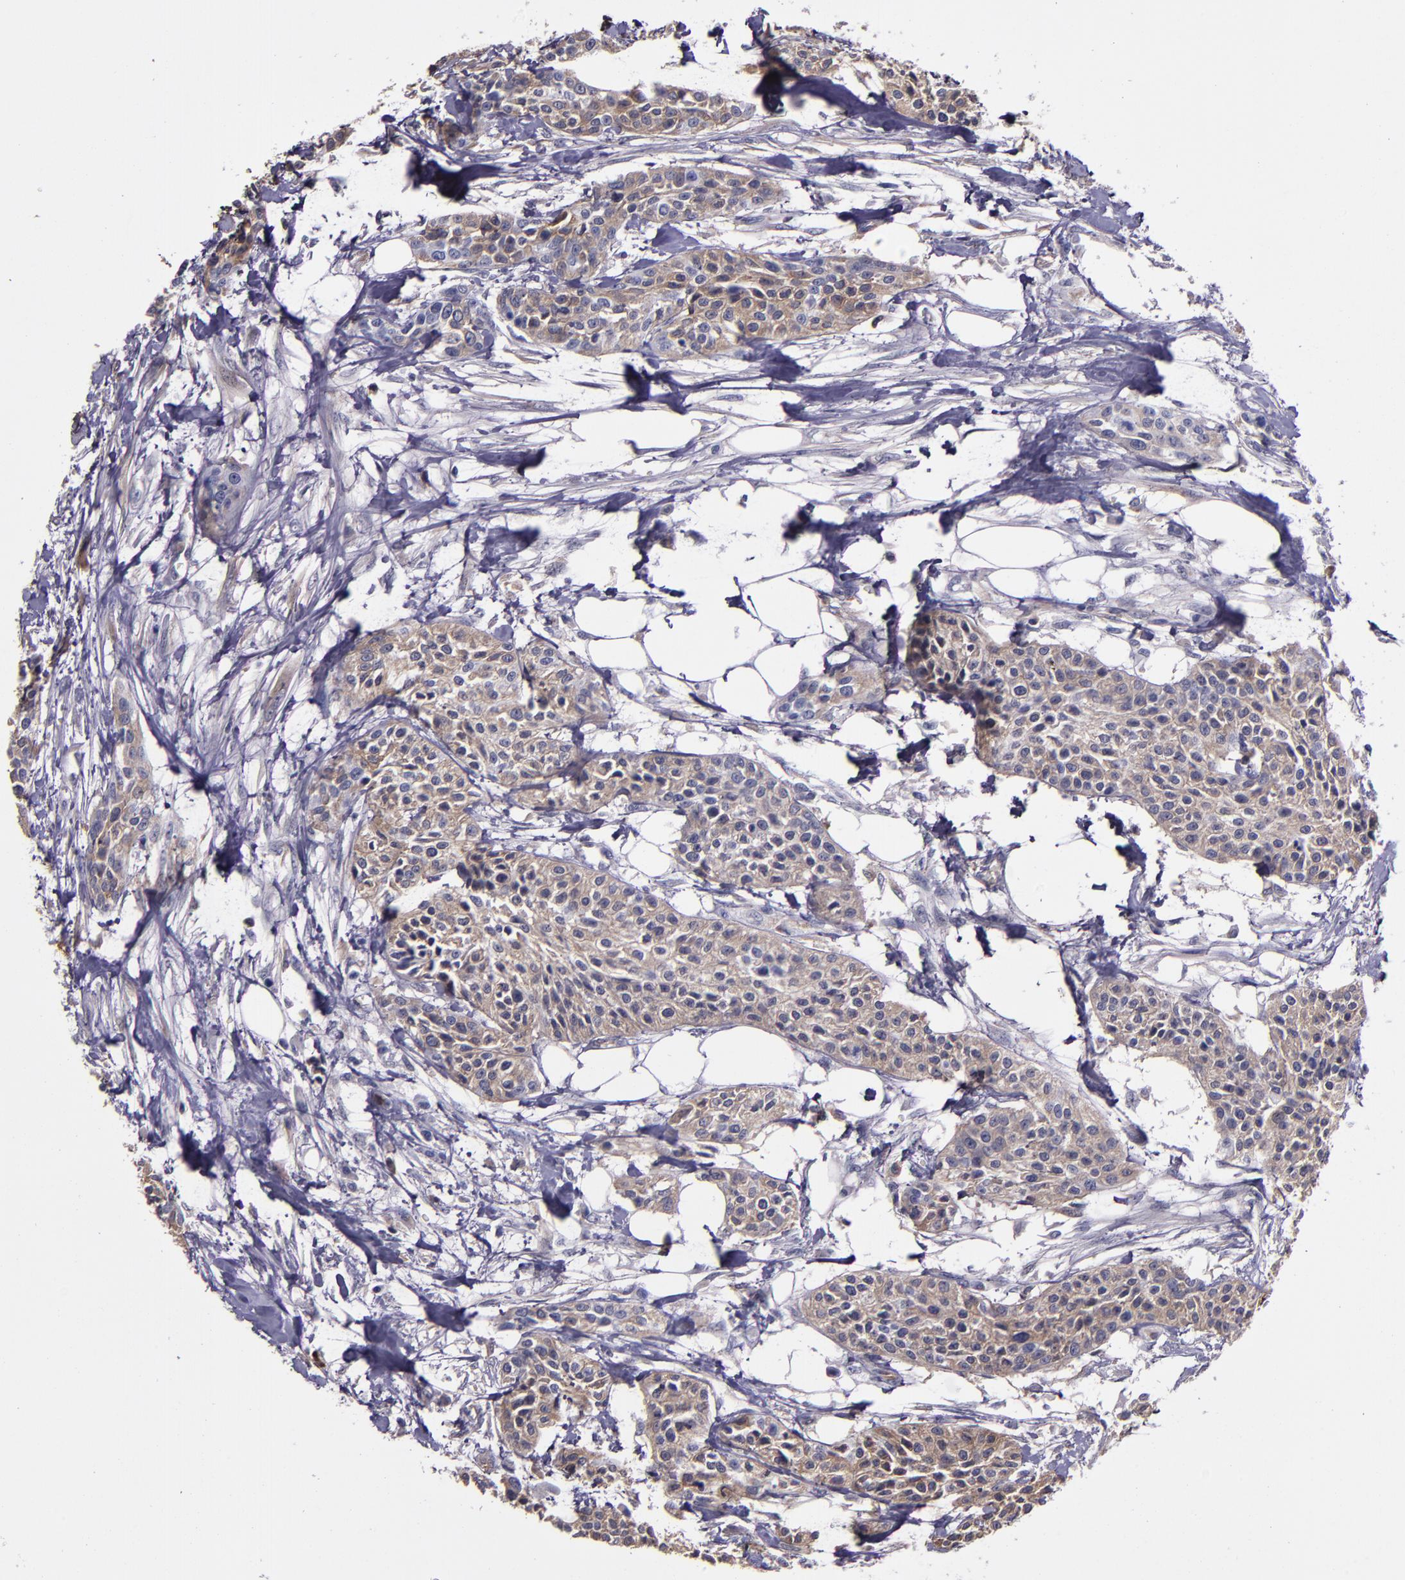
{"staining": {"intensity": "weak", "quantity": ">75%", "location": "cytoplasmic/membranous"}, "tissue": "urothelial cancer", "cell_type": "Tumor cells", "image_type": "cancer", "snomed": [{"axis": "morphology", "description": "Urothelial carcinoma, High grade"}, {"axis": "topography", "description": "Urinary bladder"}], "caption": "A brown stain shows weak cytoplasmic/membranous expression of a protein in urothelial carcinoma (high-grade) tumor cells.", "gene": "A2M", "patient": {"sex": "male", "age": 56}}